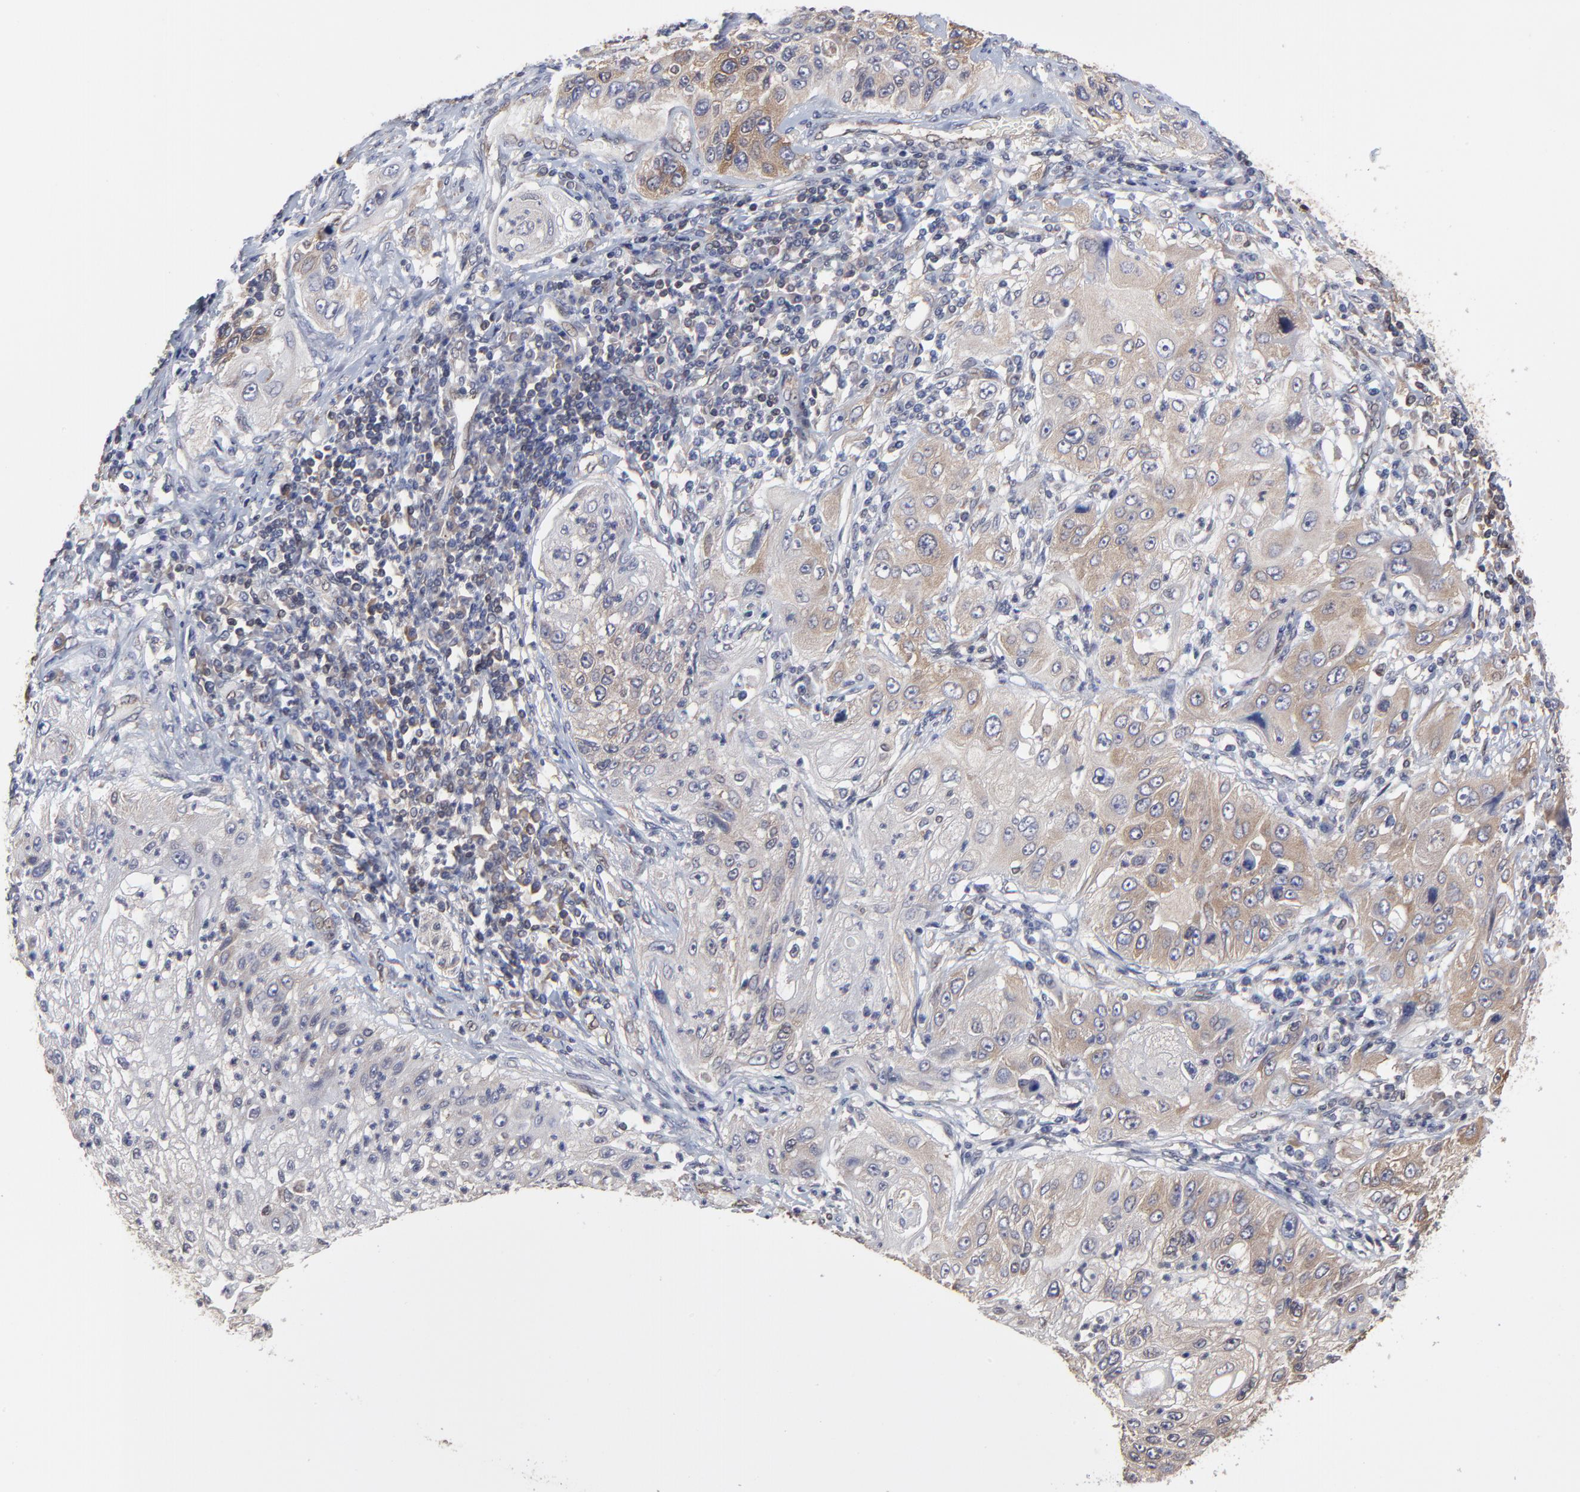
{"staining": {"intensity": "weak", "quantity": "25%-75%", "location": "cytoplasmic/membranous"}, "tissue": "lung cancer", "cell_type": "Tumor cells", "image_type": "cancer", "snomed": [{"axis": "morphology", "description": "Inflammation, NOS"}, {"axis": "morphology", "description": "Squamous cell carcinoma, NOS"}, {"axis": "topography", "description": "Lymph node"}, {"axis": "topography", "description": "Soft tissue"}, {"axis": "topography", "description": "Lung"}], "caption": "Protein staining of lung squamous cell carcinoma tissue exhibits weak cytoplasmic/membranous expression in about 25%-75% of tumor cells.", "gene": "CCT2", "patient": {"sex": "male", "age": 66}}